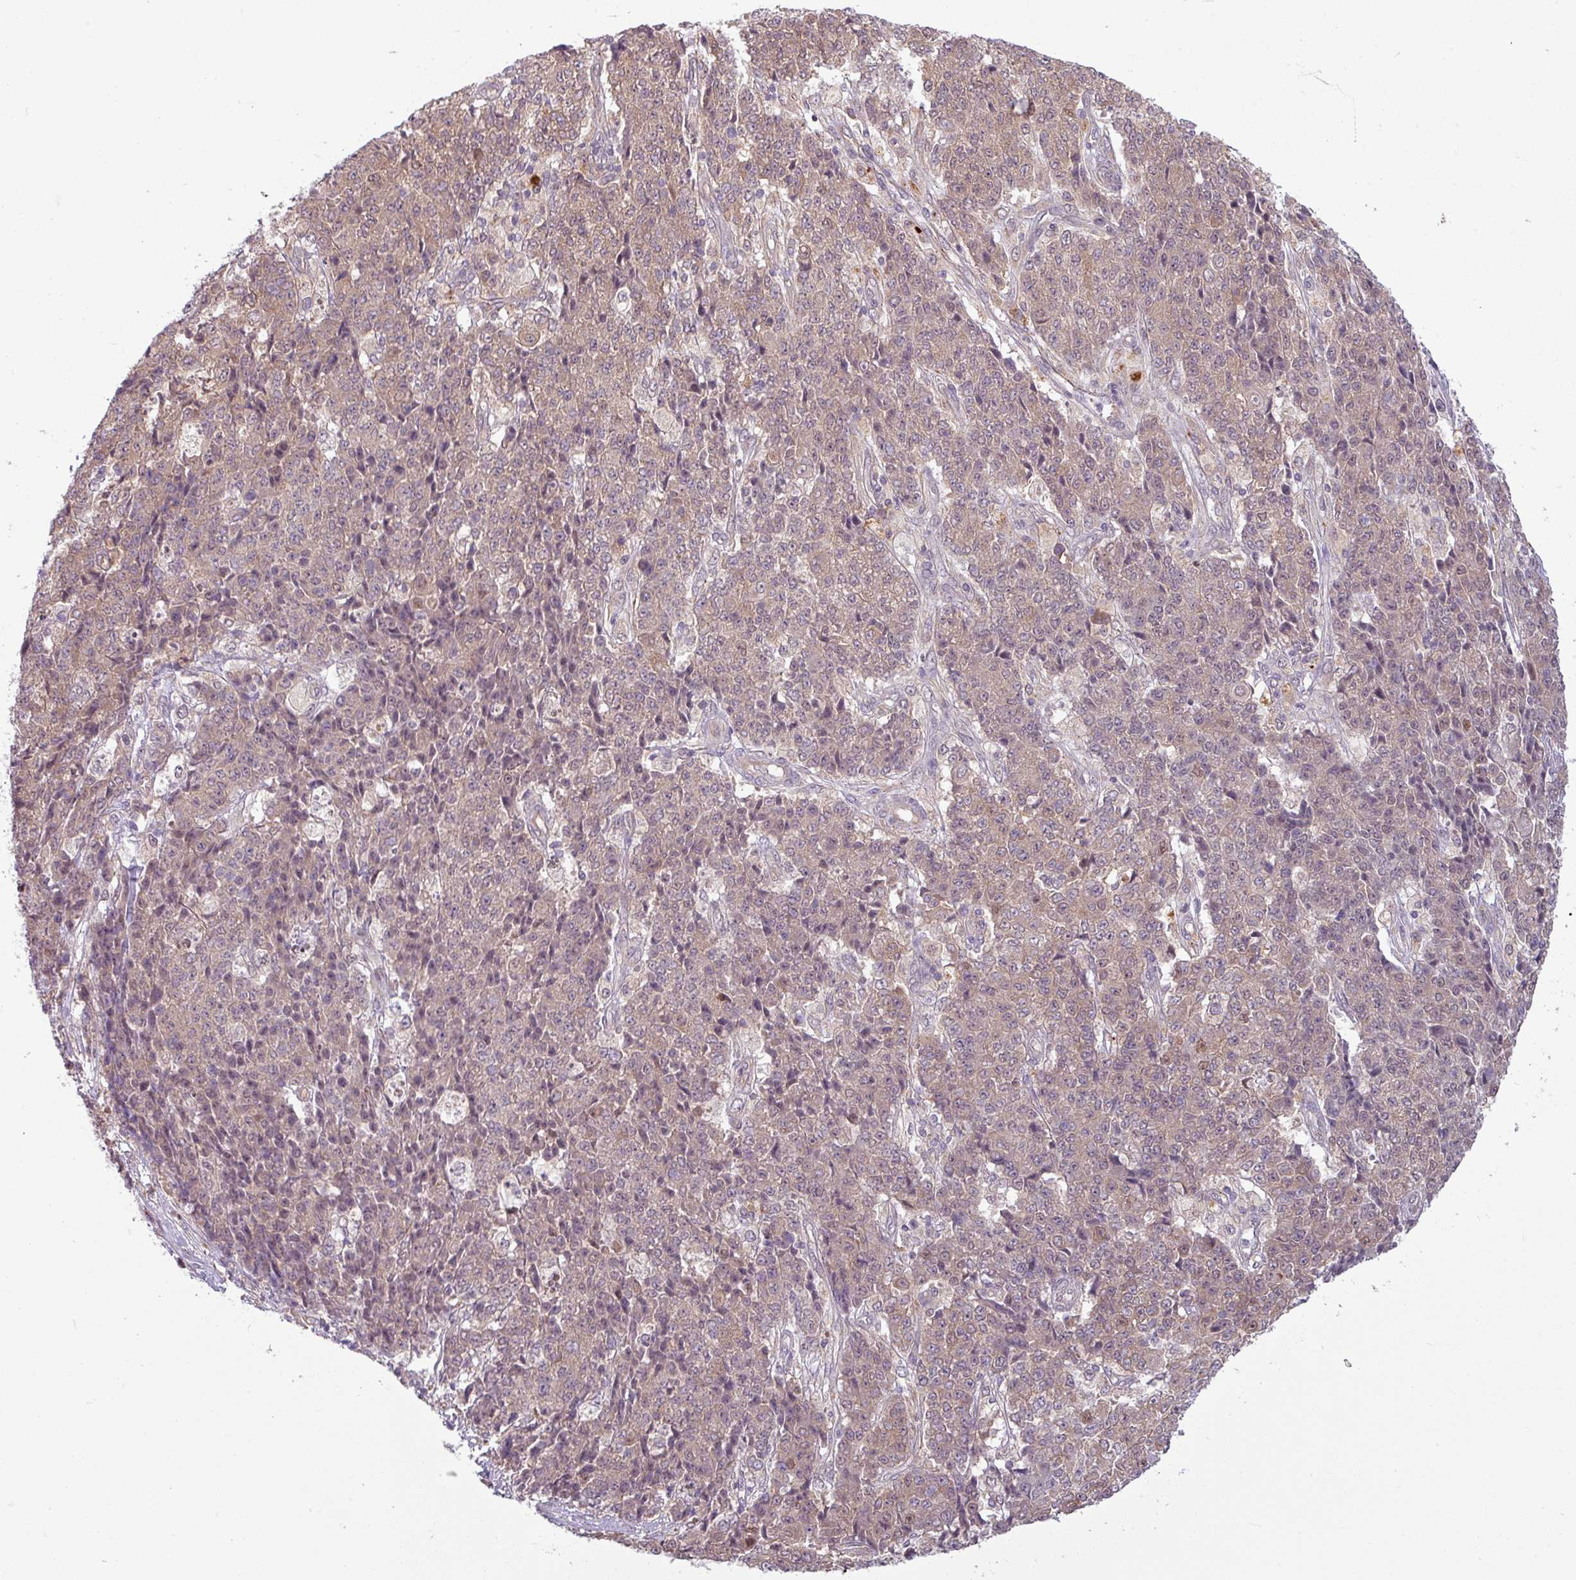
{"staining": {"intensity": "weak", "quantity": ">75%", "location": "cytoplasmic/membranous,nuclear"}, "tissue": "ovarian cancer", "cell_type": "Tumor cells", "image_type": "cancer", "snomed": [{"axis": "morphology", "description": "Carcinoma, endometroid"}, {"axis": "topography", "description": "Ovary"}], "caption": "This image exhibits immunohistochemistry staining of human ovarian cancer (endometroid carcinoma), with low weak cytoplasmic/membranous and nuclear staining in approximately >75% of tumor cells.", "gene": "CCDC144A", "patient": {"sex": "female", "age": 42}}